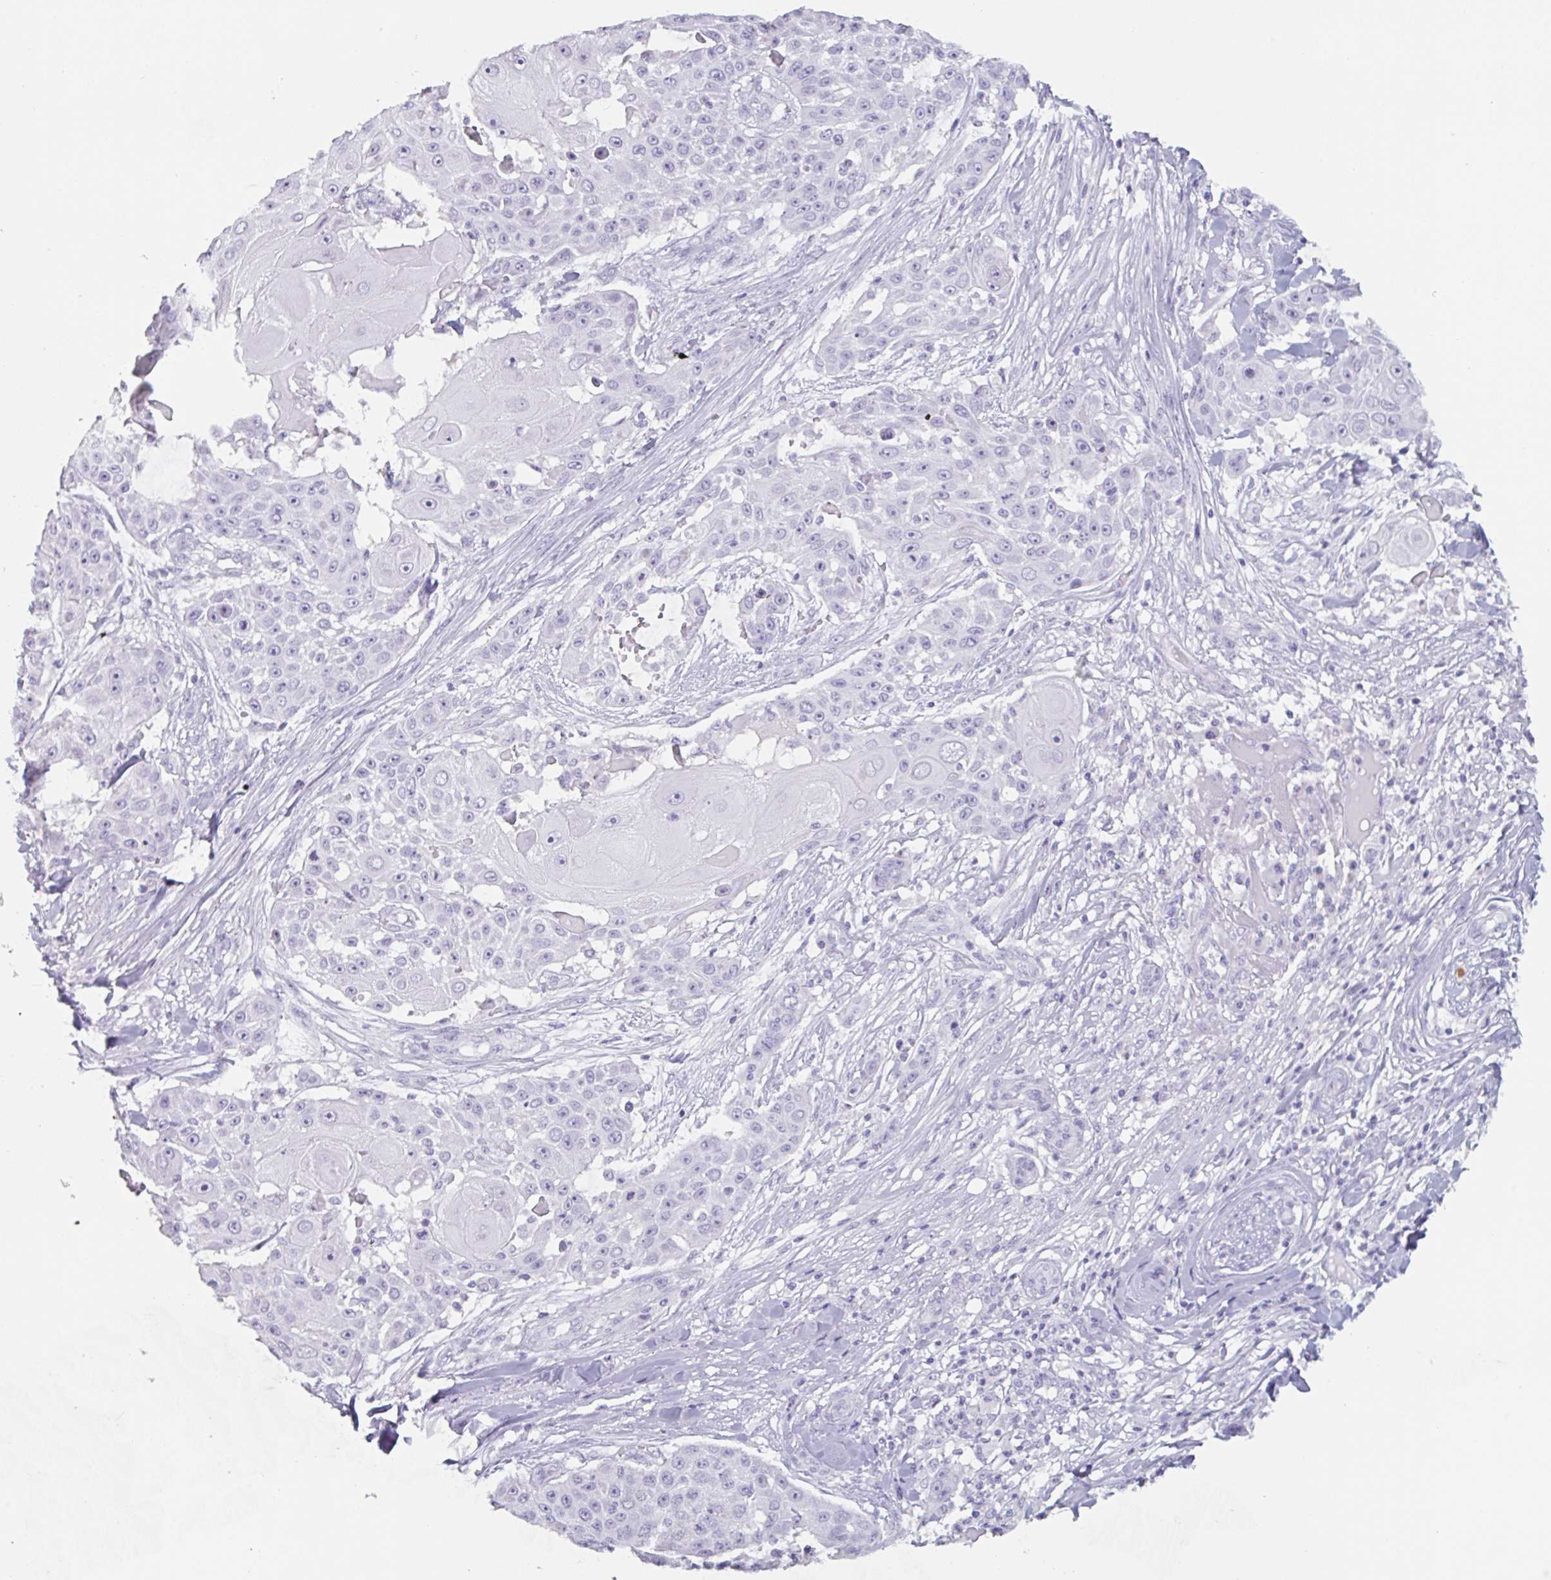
{"staining": {"intensity": "negative", "quantity": "none", "location": "none"}, "tissue": "skin cancer", "cell_type": "Tumor cells", "image_type": "cancer", "snomed": [{"axis": "morphology", "description": "Squamous cell carcinoma, NOS"}, {"axis": "topography", "description": "Skin"}], "caption": "Immunohistochemical staining of skin squamous cell carcinoma shows no significant positivity in tumor cells.", "gene": "EMC4", "patient": {"sex": "female", "age": 86}}